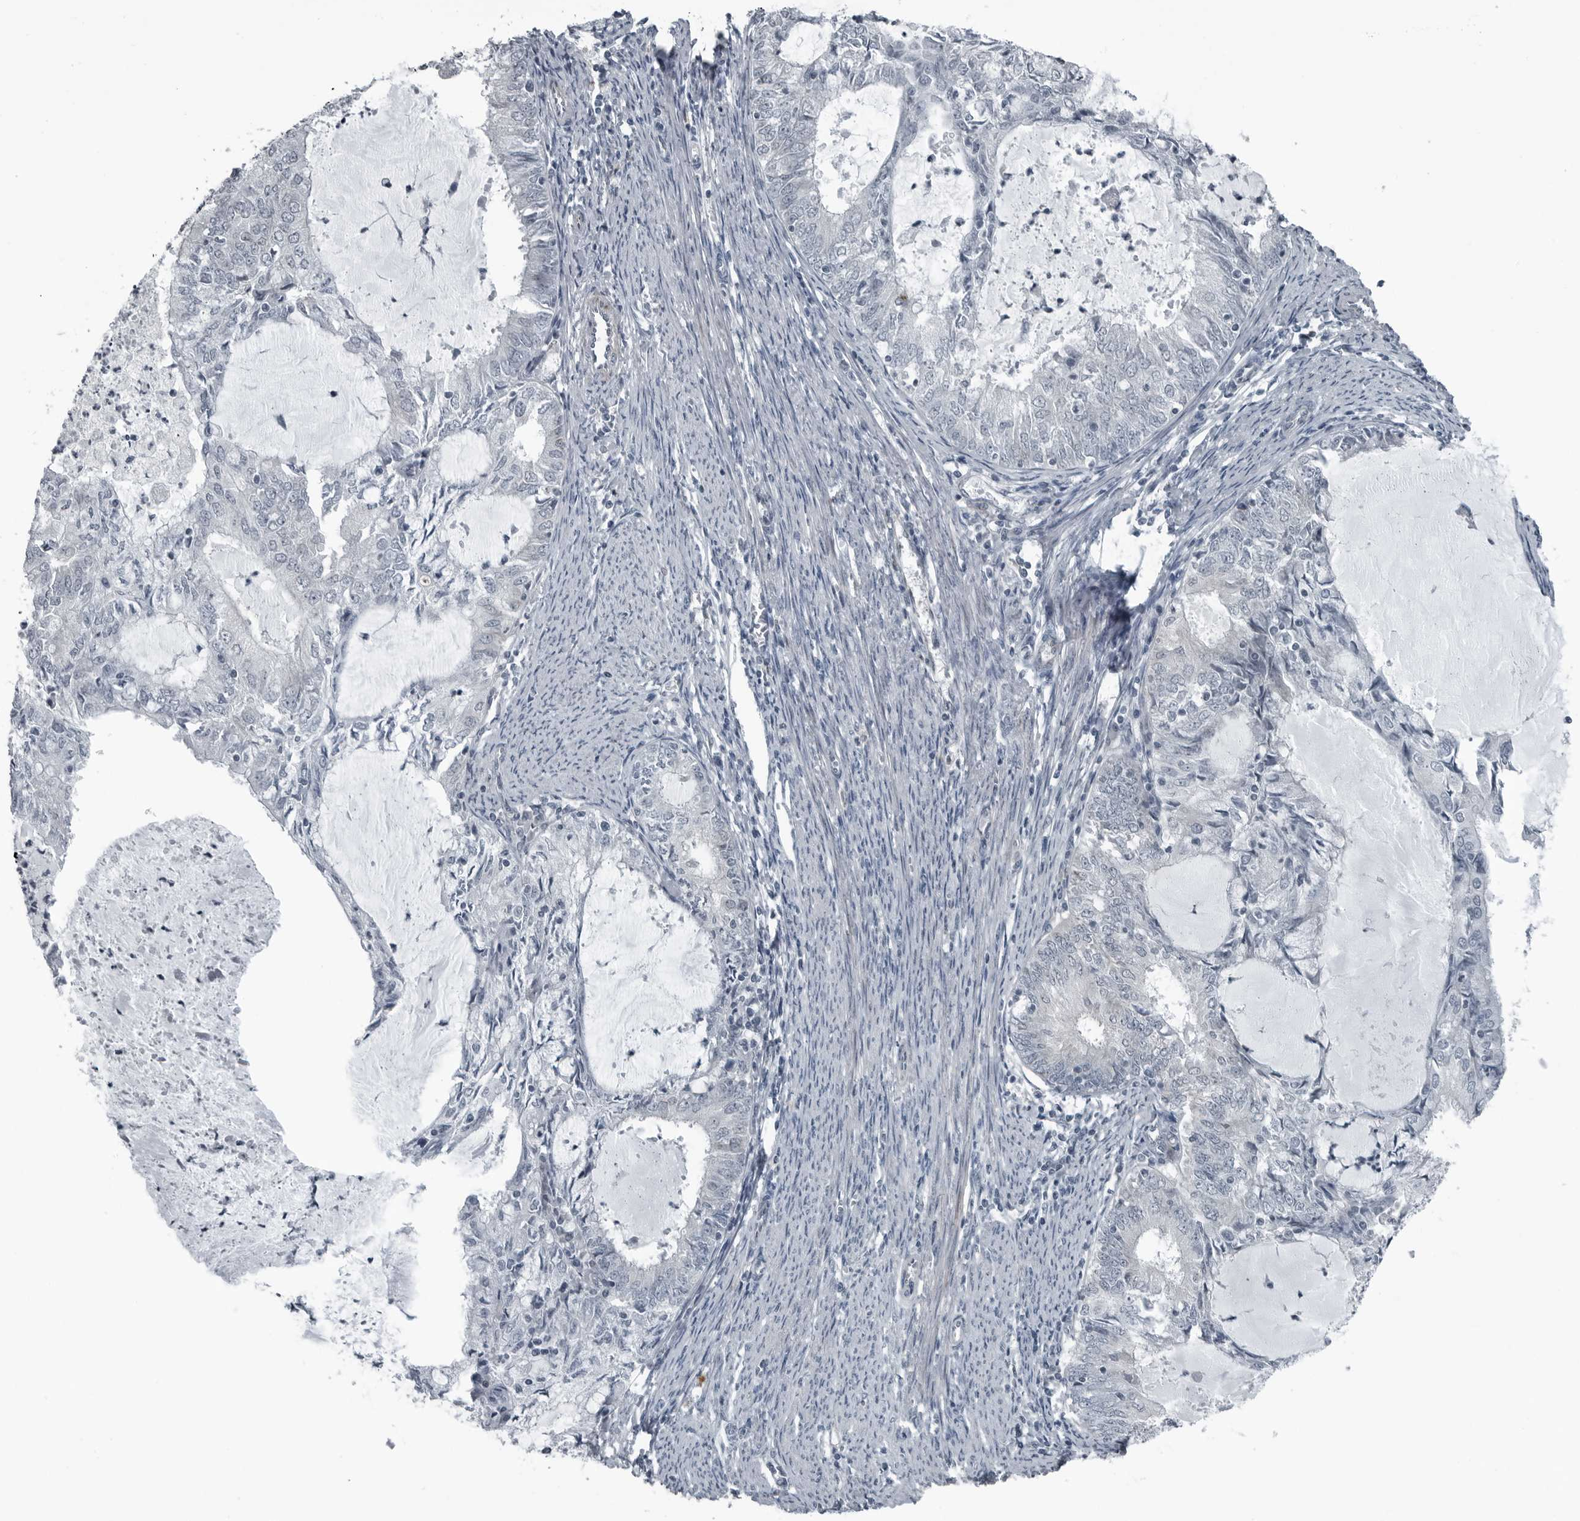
{"staining": {"intensity": "negative", "quantity": "none", "location": "none"}, "tissue": "endometrial cancer", "cell_type": "Tumor cells", "image_type": "cancer", "snomed": [{"axis": "morphology", "description": "Adenocarcinoma, NOS"}, {"axis": "topography", "description": "Endometrium"}], "caption": "Histopathology image shows no protein positivity in tumor cells of adenocarcinoma (endometrial) tissue.", "gene": "GAK", "patient": {"sex": "female", "age": 57}}